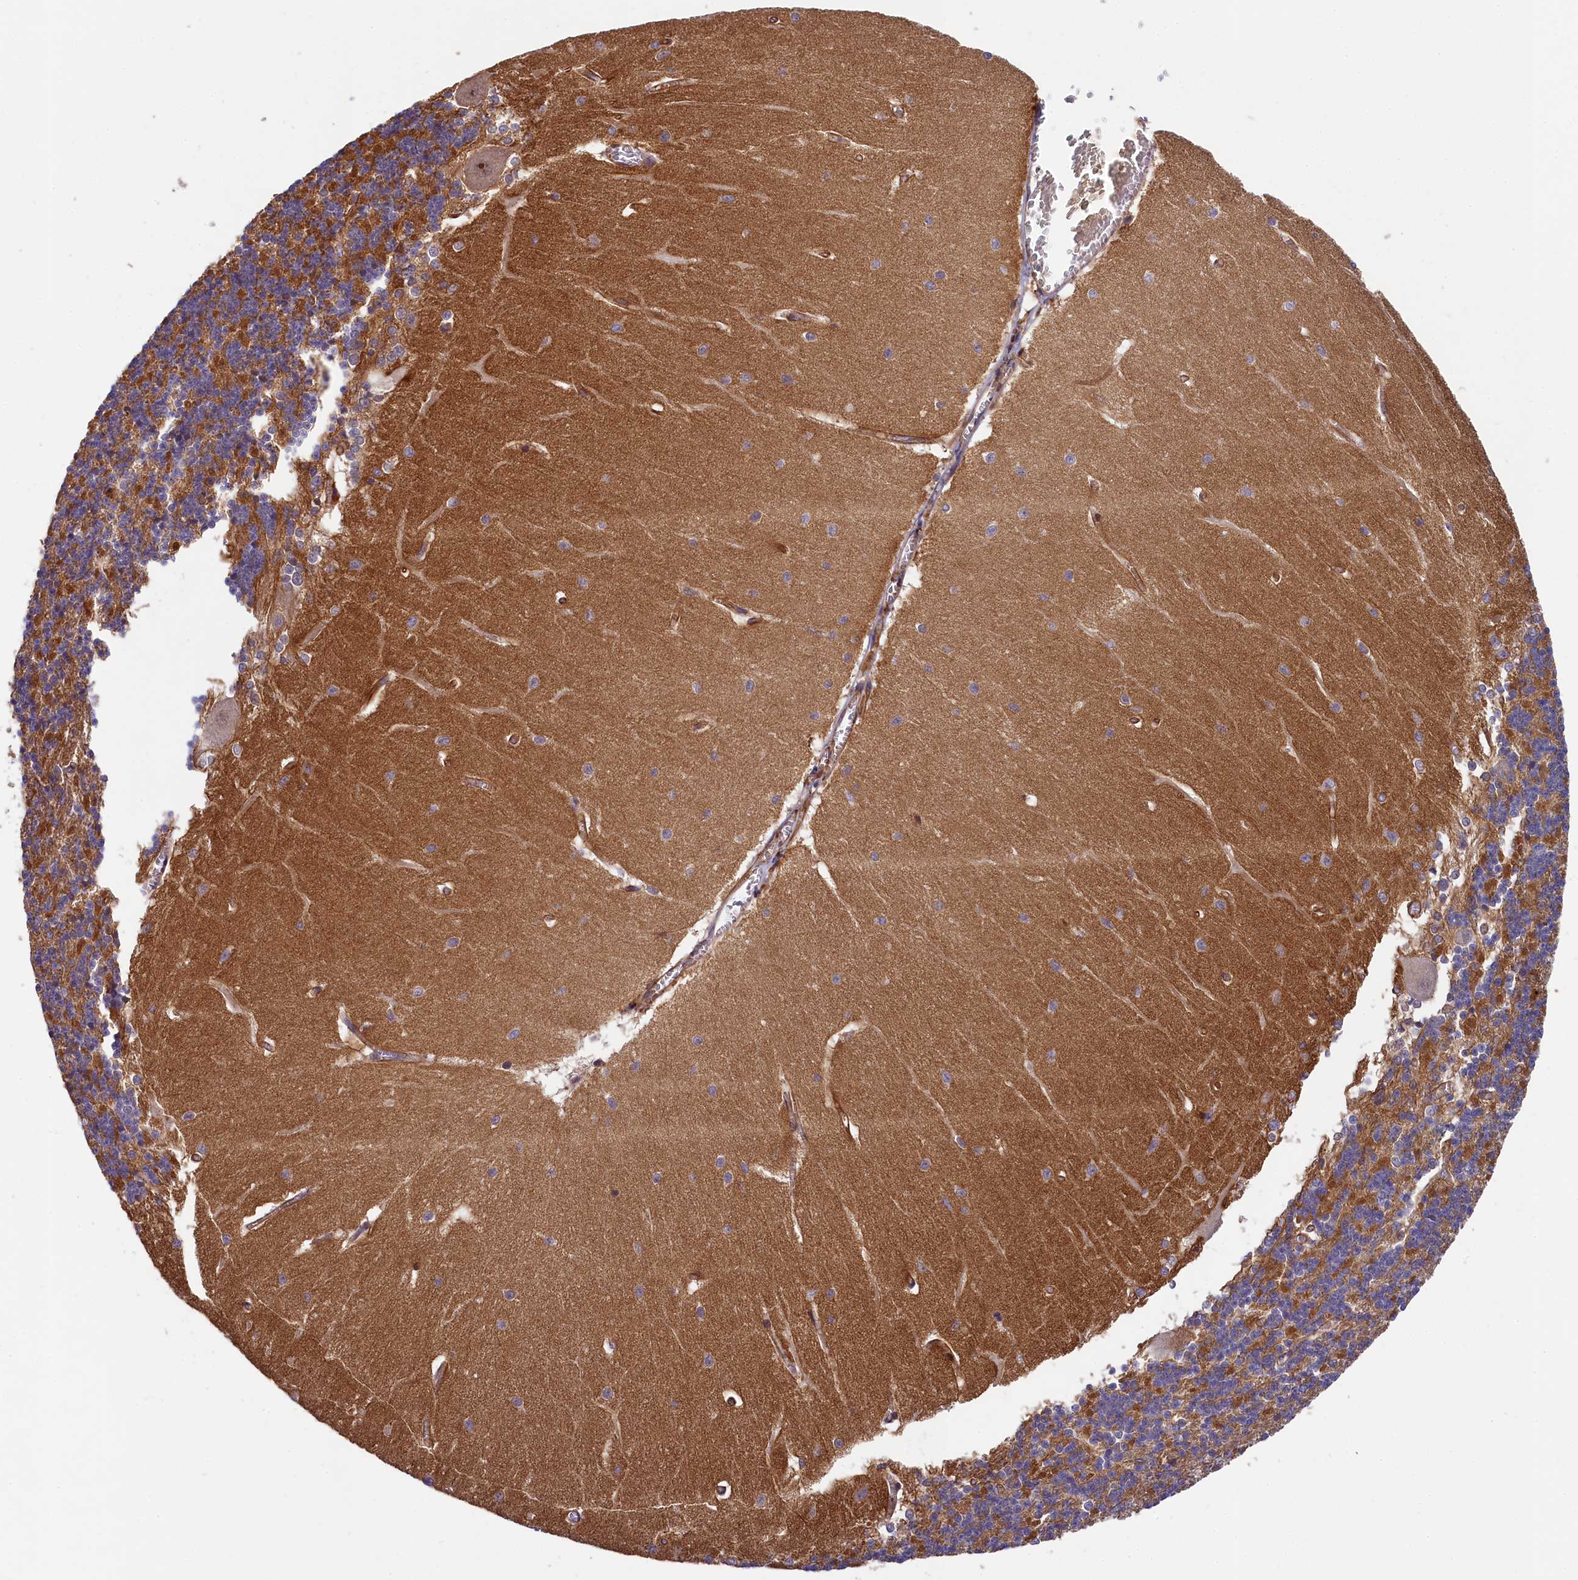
{"staining": {"intensity": "moderate", "quantity": ">75%", "location": "cytoplasmic/membranous"}, "tissue": "cerebellum", "cell_type": "Cells in granular layer", "image_type": "normal", "snomed": [{"axis": "morphology", "description": "Normal tissue, NOS"}, {"axis": "topography", "description": "Cerebellum"}], "caption": "Brown immunohistochemical staining in normal human cerebellum demonstrates moderate cytoplasmic/membranous positivity in approximately >75% of cells in granular layer. Nuclei are stained in blue.", "gene": "ARL14EP", "patient": {"sex": "male", "age": 37}}